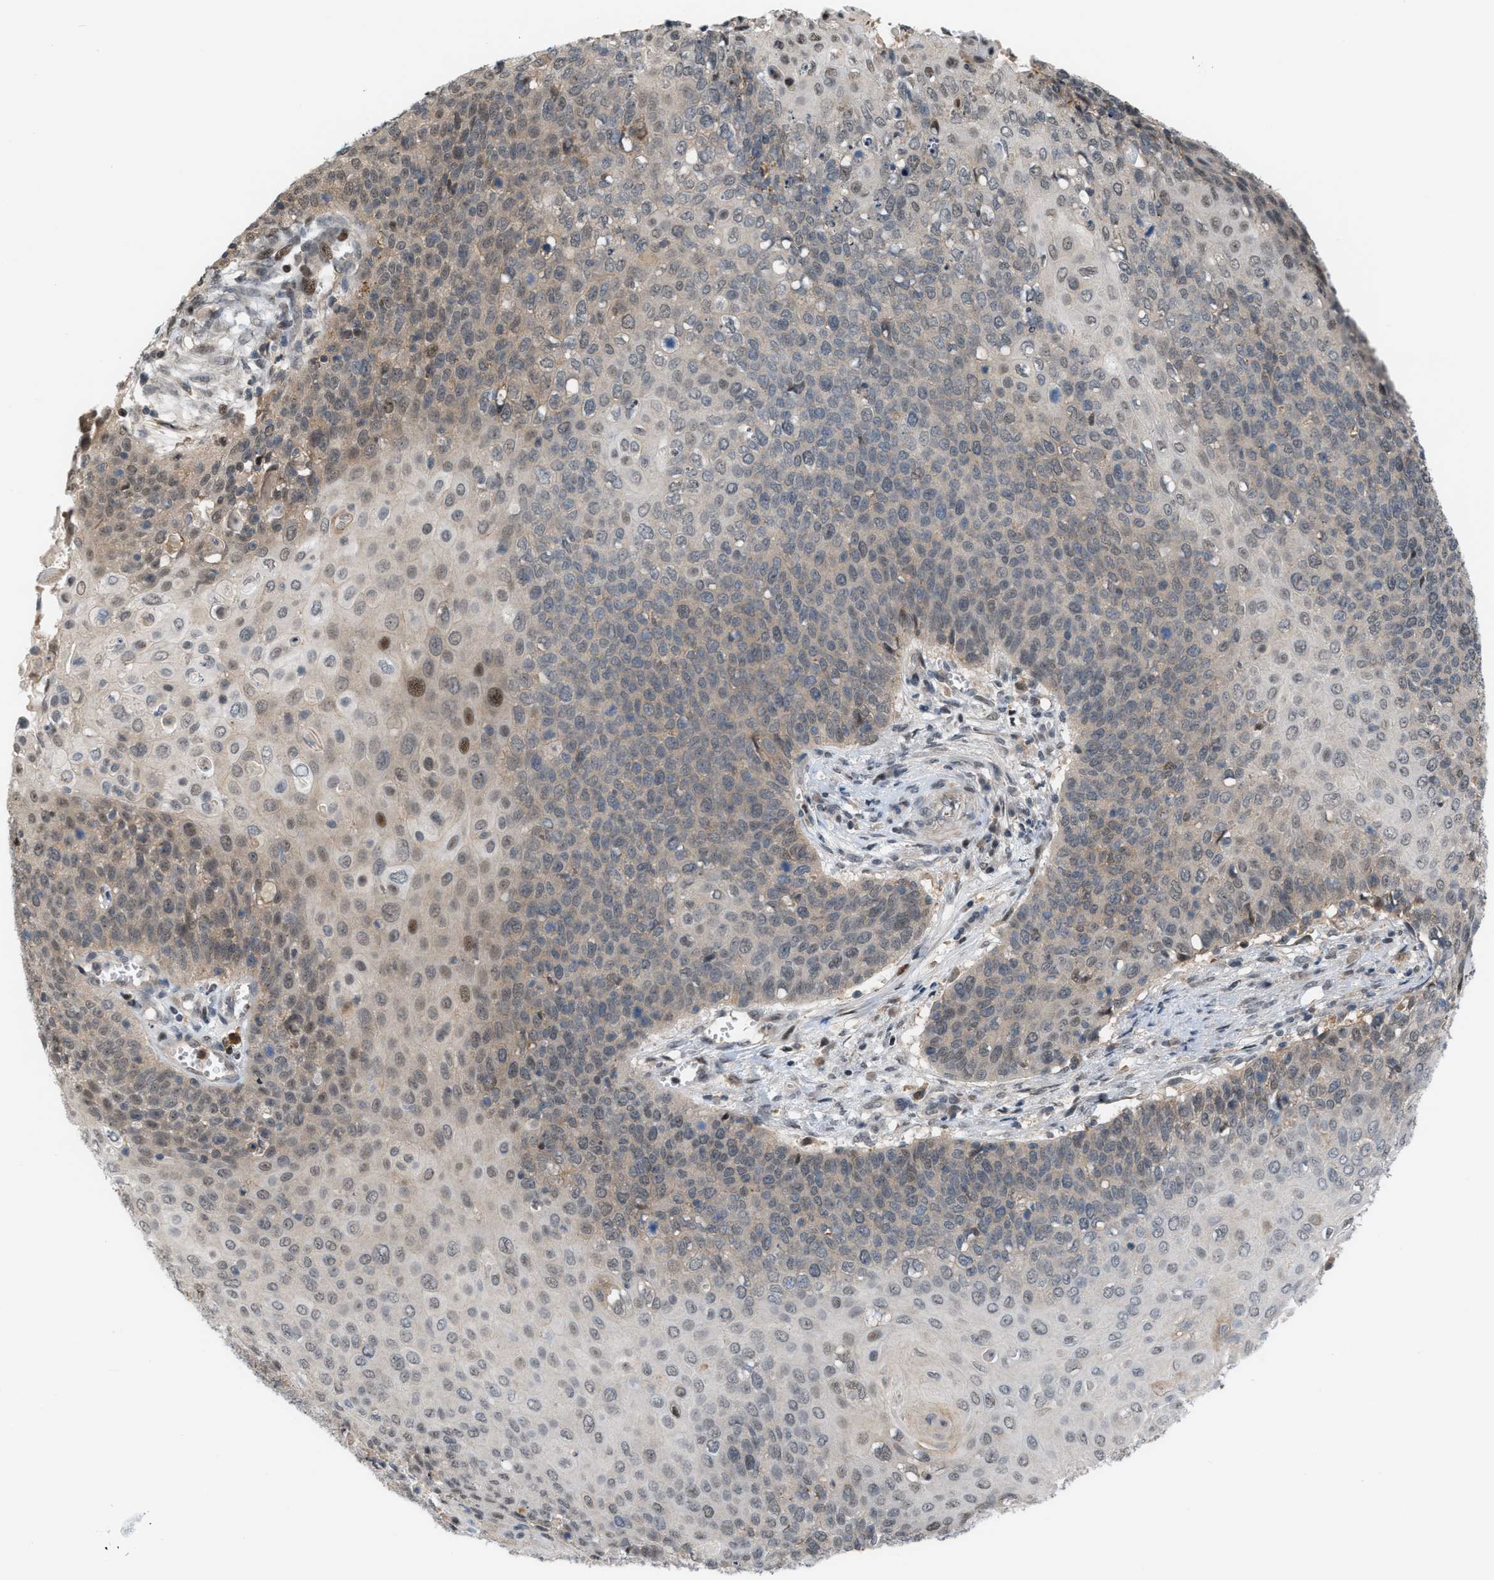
{"staining": {"intensity": "weak", "quantity": "<25%", "location": "nuclear"}, "tissue": "cervical cancer", "cell_type": "Tumor cells", "image_type": "cancer", "snomed": [{"axis": "morphology", "description": "Squamous cell carcinoma, NOS"}, {"axis": "topography", "description": "Cervix"}], "caption": "DAB (3,3'-diaminobenzidine) immunohistochemical staining of human cervical cancer displays no significant positivity in tumor cells. The staining was performed using DAB (3,3'-diaminobenzidine) to visualize the protein expression in brown, while the nuclei were stained in blue with hematoxylin (Magnification: 20x).", "gene": "RFFL", "patient": {"sex": "female", "age": 39}}